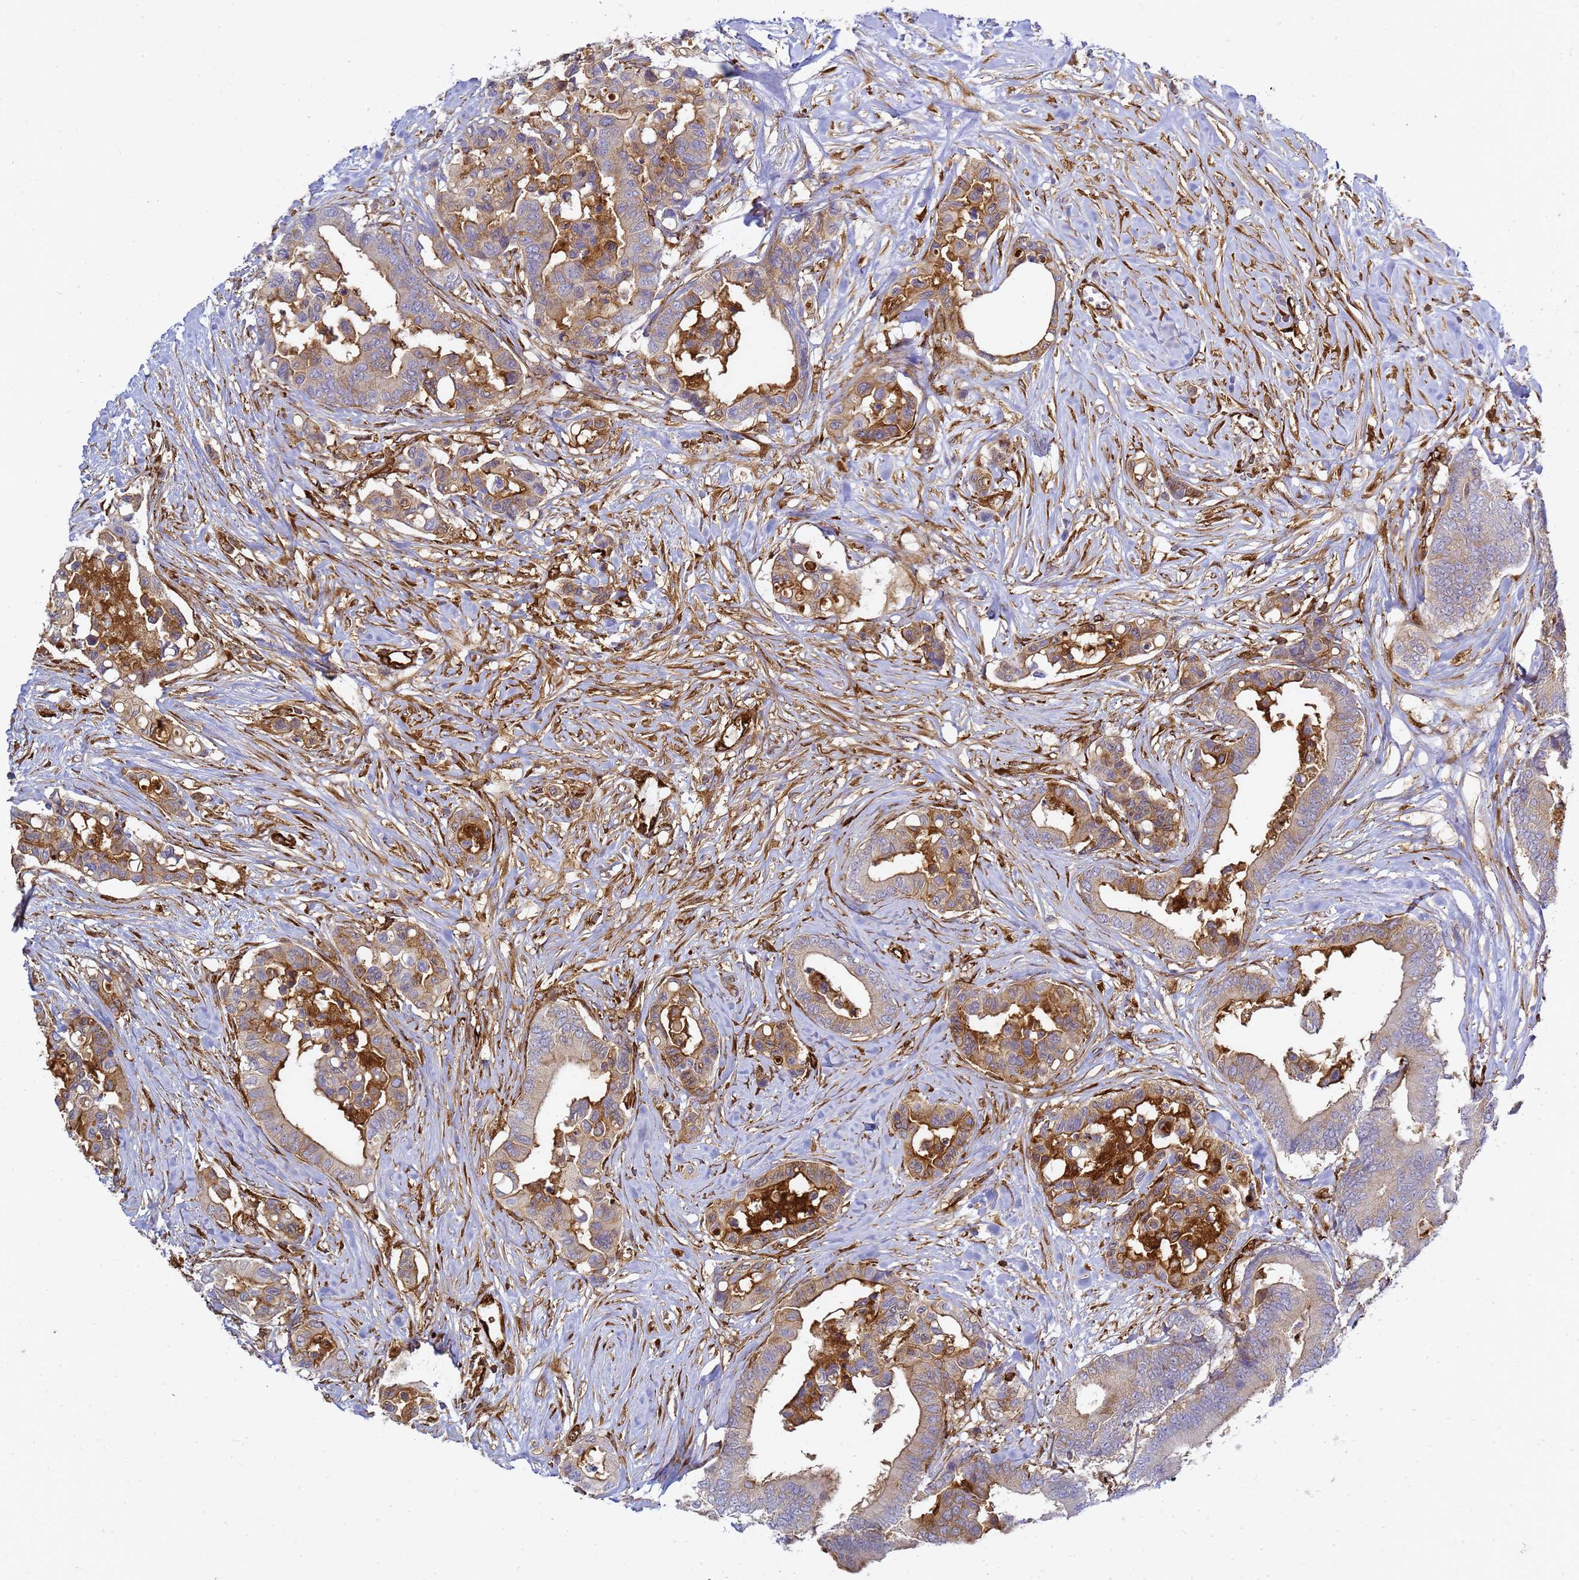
{"staining": {"intensity": "moderate", "quantity": "25%-75%", "location": "cytoplasmic/membranous"}, "tissue": "colorectal cancer", "cell_type": "Tumor cells", "image_type": "cancer", "snomed": [{"axis": "morphology", "description": "Normal tissue, NOS"}, {"axis": "morphology", "description": "Adenocarcinoma, NOS"}, {"axis": "topography", "description": "Colon"}], "caption": "Protein positivity by IHC demonstrates moderate cytoplasmic/membranous expression in about 25%-75% of tumor cells in colorectal adenocarcinoma.", "gene": "ZBTB8OS", "patient": {"sex": "male", "age": 82}}